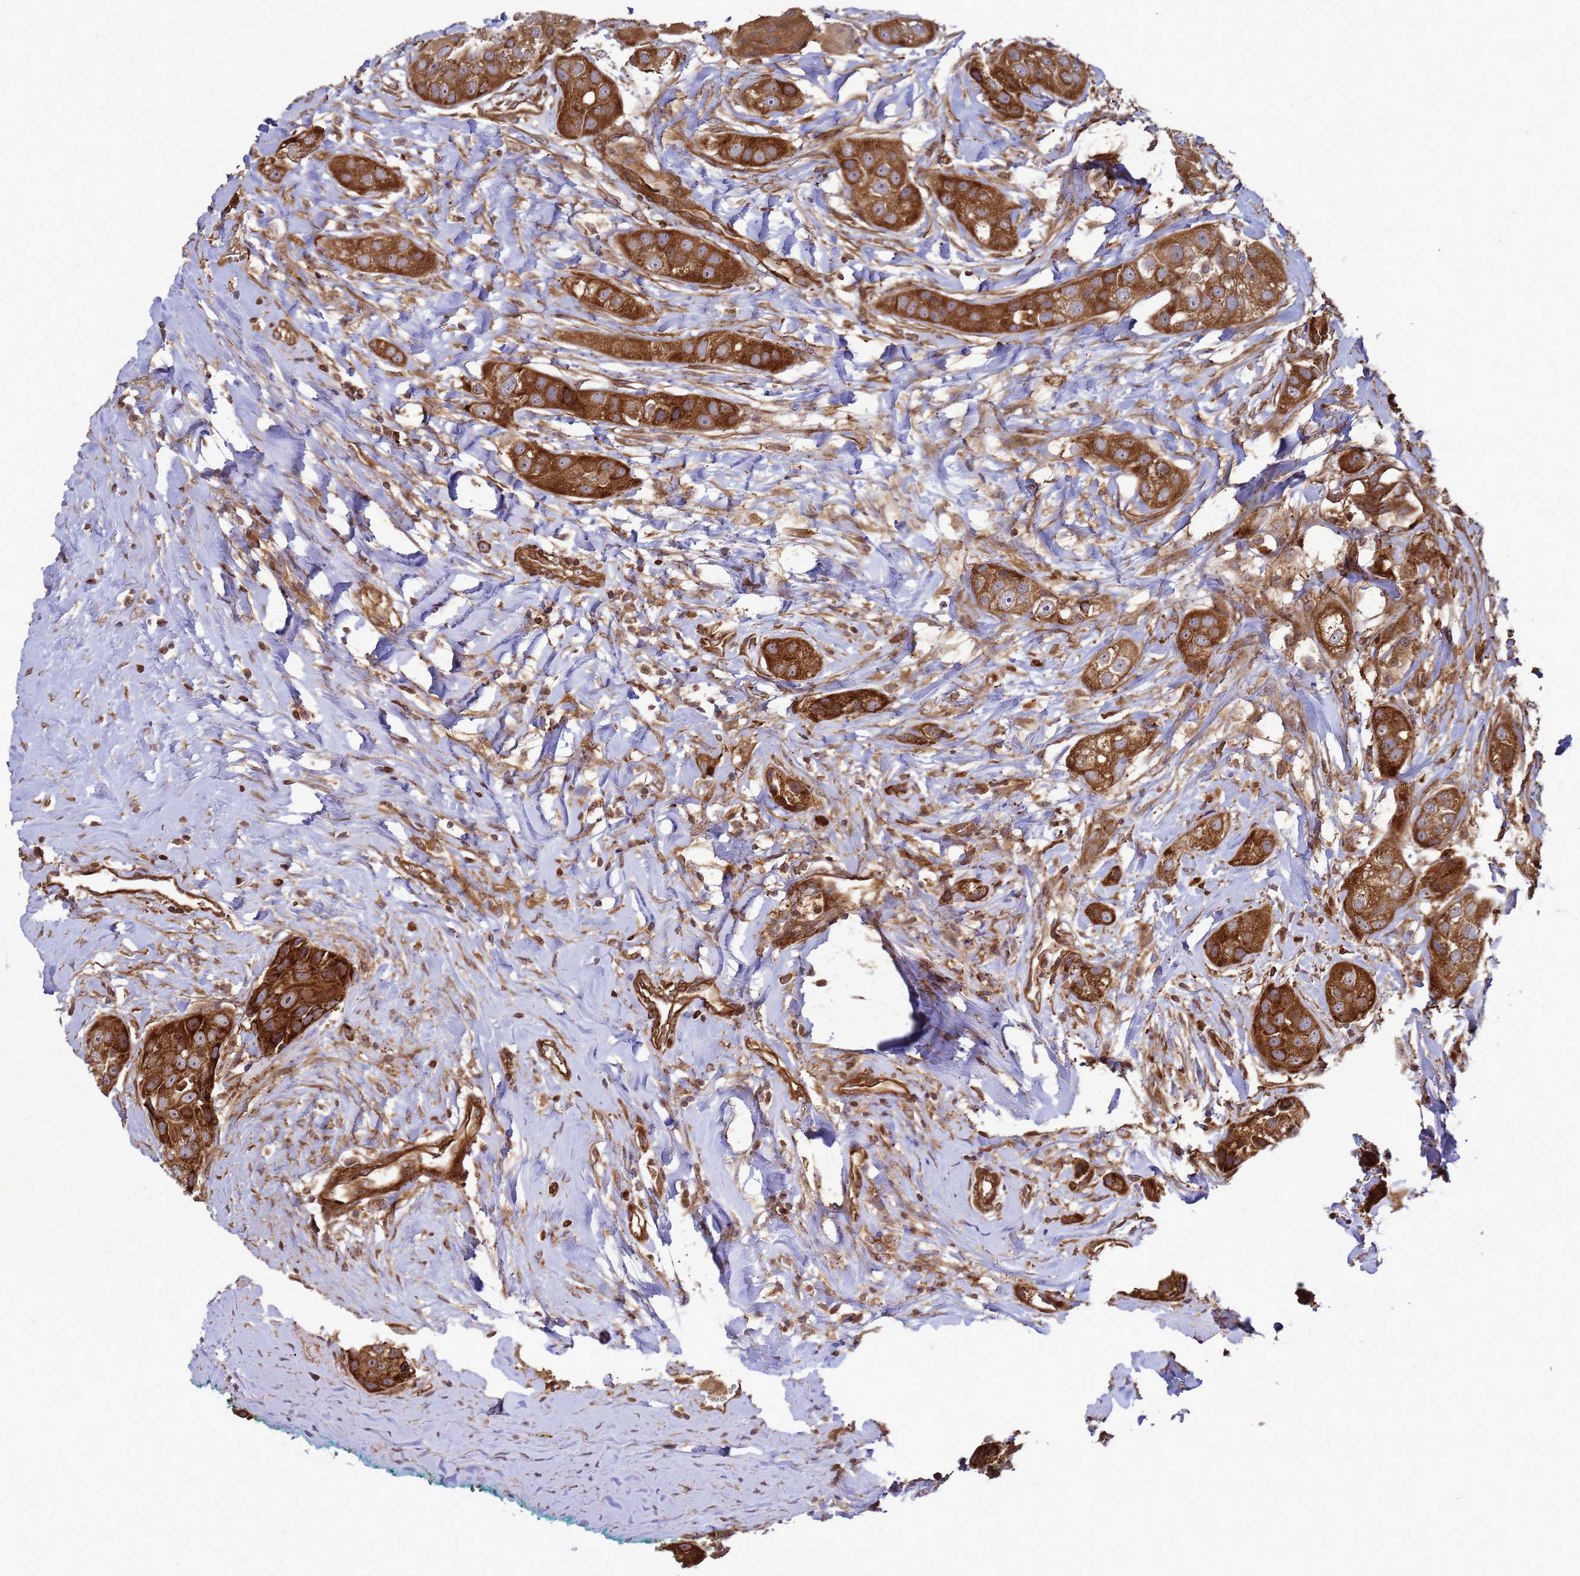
{"staining": {"intensity": "strong", "quantity": ">75%", "location": "cytoplasmic/membranous"}, "tissue": "head and neck cancer", "cell_type": "Tumor cells", "image_type": "cancer", "snomed": [{"axis": "morphology", "description": "Normal tissue, NOS"}, {"axis": "morphology", "description": "Squamous cell carcinoma, NOS"}, {"axis": "topography", "description": "Skeletal muscle"}, {"axis": "topography", "description": "Head-Neck"}], "caption": "DAB immunohistochemical staining of human head and neck squamous cell carcinoma shows strong cytoplasmic/membranous protein staining in about >75% of tumor cells. Immunohistochemistry stains the protein of interest in brown and the nuclei are stained blue.", "gene": "CNOT1", "patient": {"sex": "male", "age": 51}}